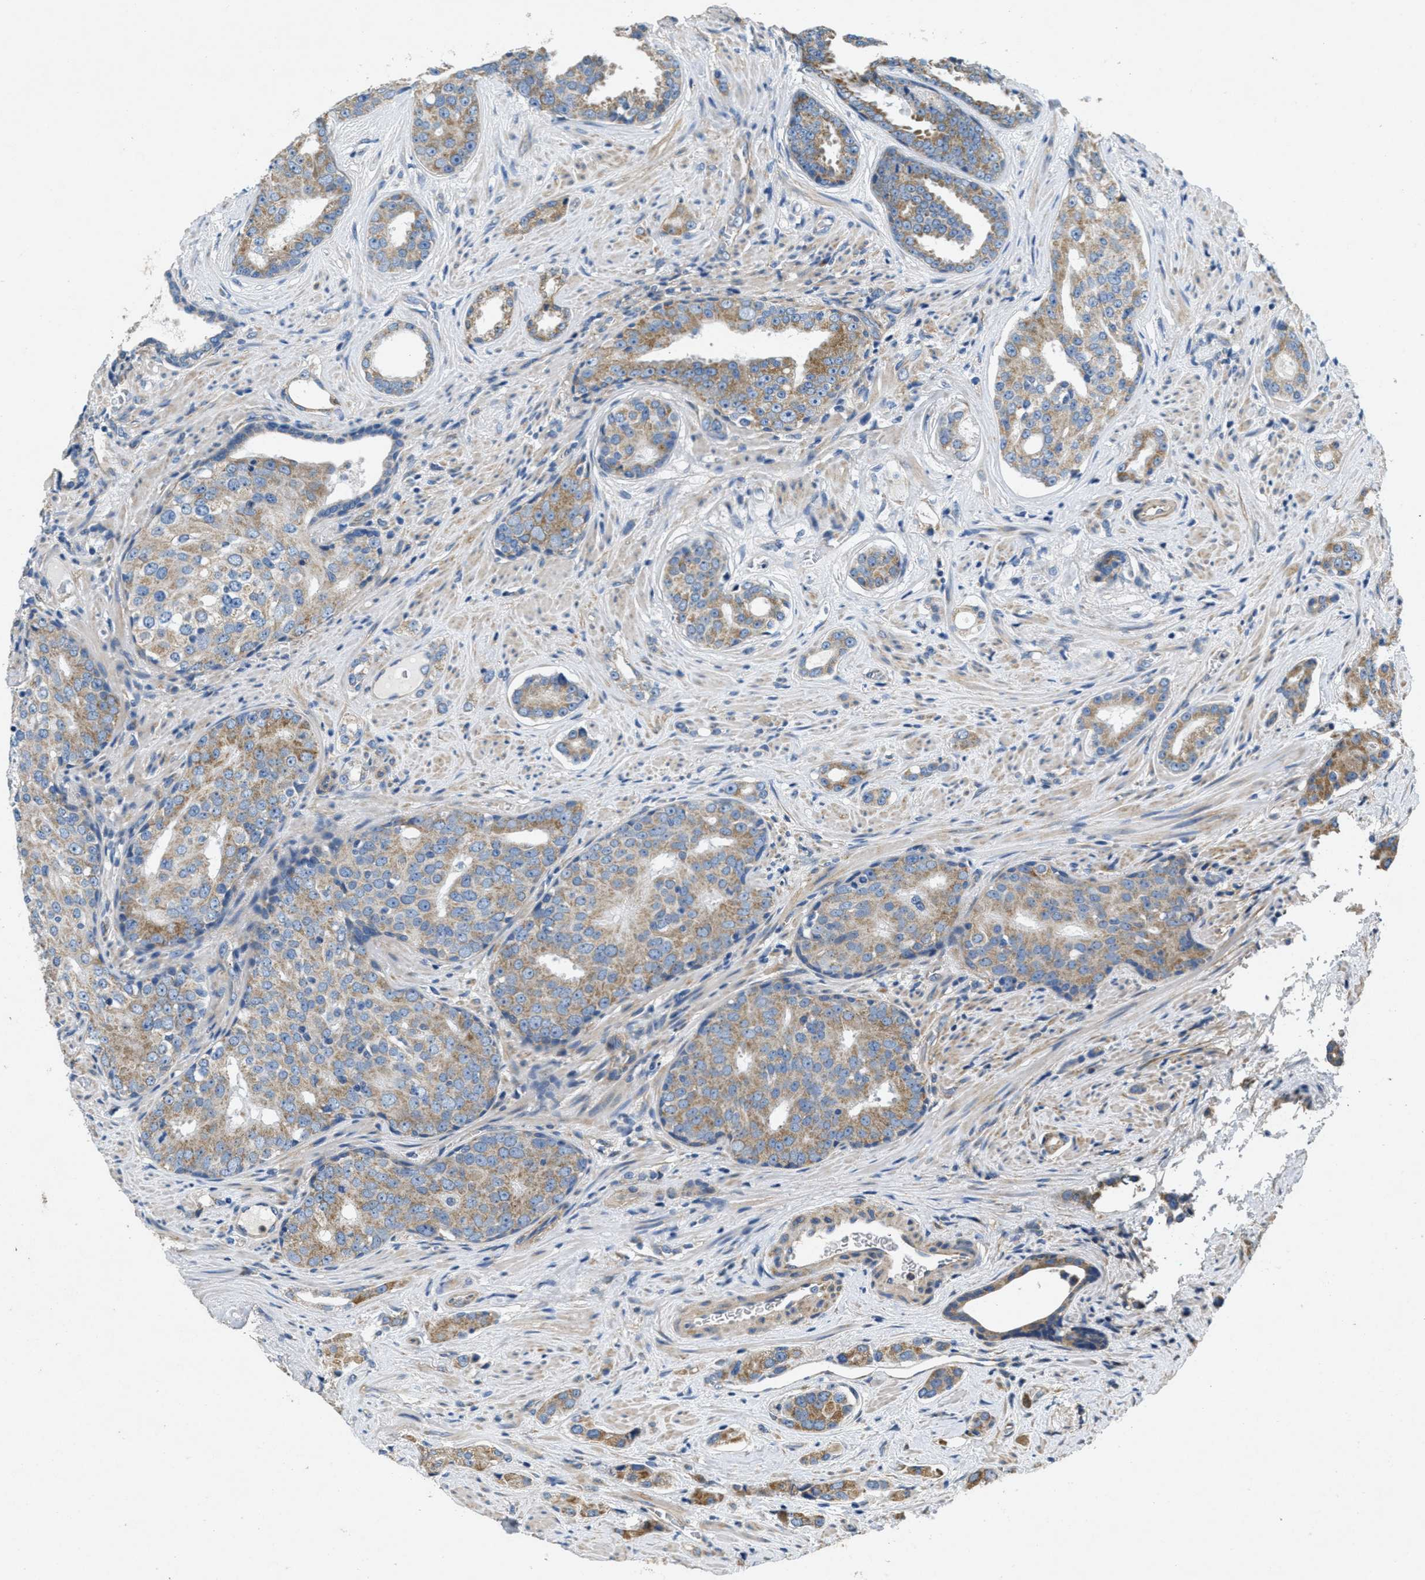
{"staining": {"intensity": "moderate", "quantity": "25%-75%", "location": "cytoplasmic/membranous"}, "tissue": "prostate cancer", "cell_type": "Tumor cells", "image_type": "cancer", "snomed": [{"axis": "morphology", "description": "Adenocarcinoma, High grade"}, {"axis": "topography", "description": "Prostate"}], "caption": "About 25%-75% of tumor cells in prostate cancer (adenocarcinoma (high-grade)) demonstrate moderate cytoplasmic/membranous protein staining as visualized by brown immunohistochemical staining.", "gene": "TOMM70", "patient": {"sex": "male", "age": 71}}